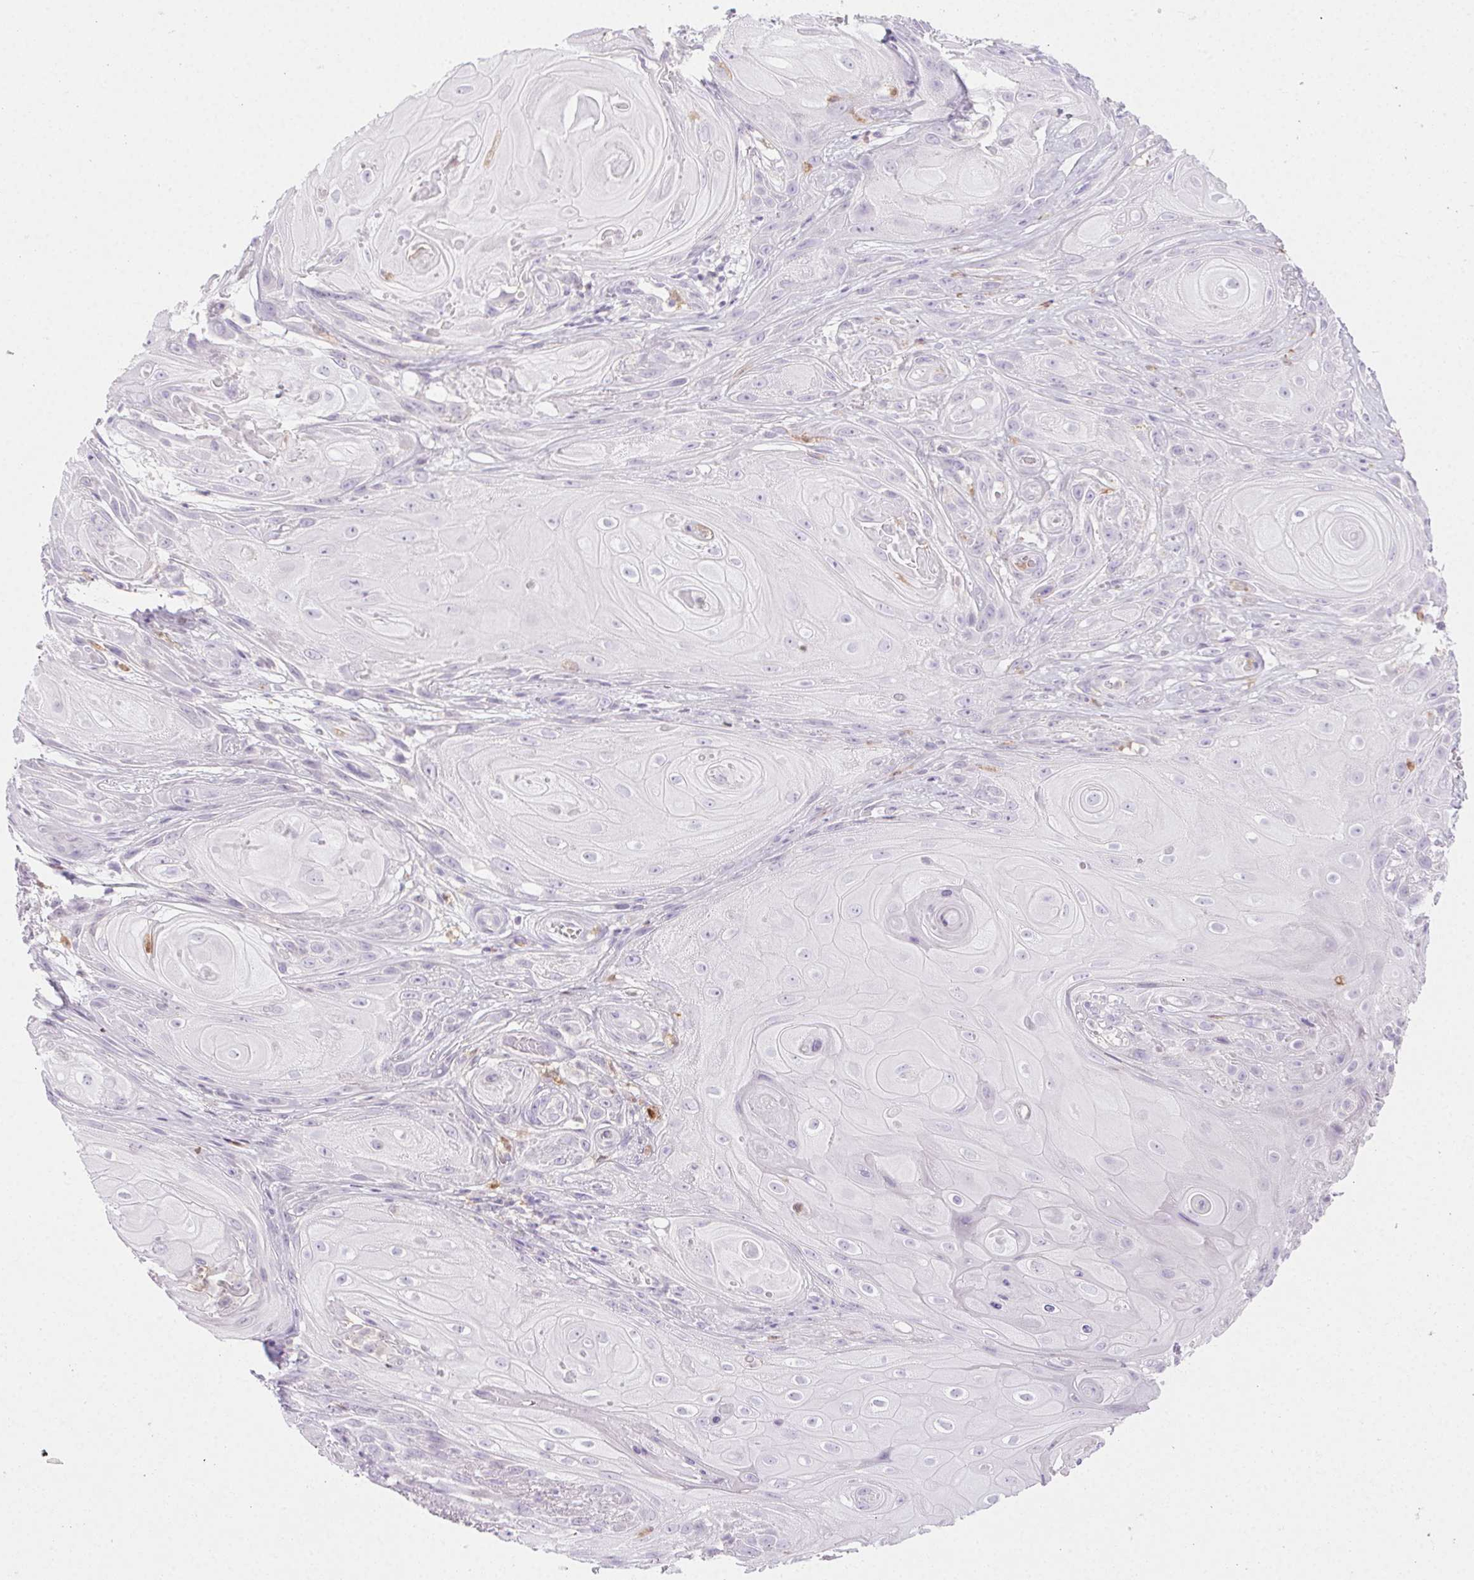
{"staining": {"intensity": "negative", "quantity": "none", "location": "none"}, "tissue": "skin cancer", "cell_type": "Tumor cells", "image_type": "cancer", "snomed": [{"axis": "morphology", "description": "Squamous cell carcinoma, NOS"}, {"axis": "topography", "description": "Skin"}], "caption": "An immunohistochemistry histopathology image of skin cancer (squamous cell carcinoma) is shown. There is no staining in tumor cells of skin cancer (squamous cell carcinoma).", "gene": "TMEM45A", "patient": {"sex": "male", "age": 62}}